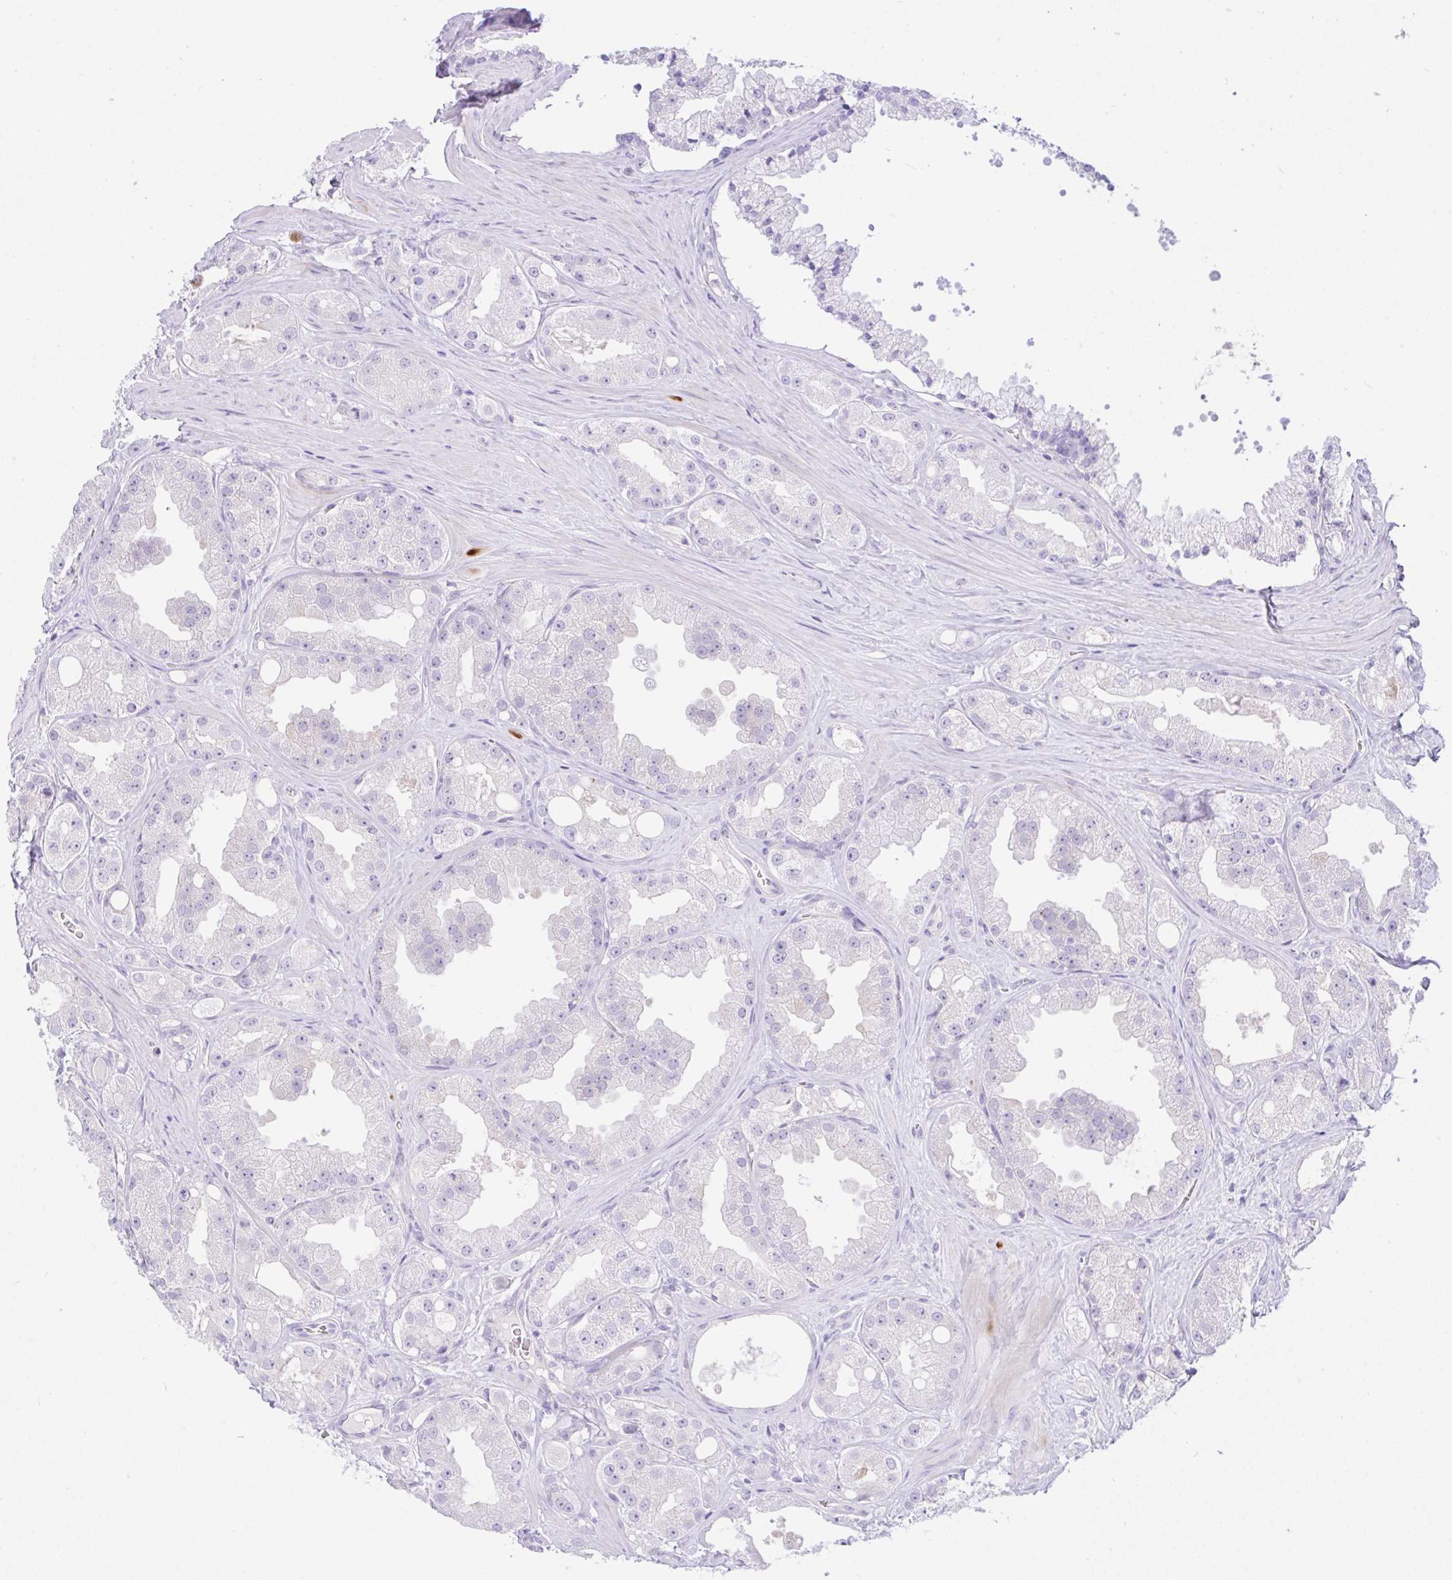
{"staining": {"intensity": "negative", "quantity": "none", "location": "none"}, "tissue": "prostate cancer", "cell_type": "Tumor cells", "image_type": "cancer", "snomed": [{"axis": "morphology", "description": "Adenocarcinoma, High grade"}, {"axis": "topography", "description": "Prostate"}], "caption": "Immunohistochemical staining of prostate high-grade adenocarcinoma exhibits no significant positivity in tumor cells.", "gene": "ZNF101", "patient": {"sex": "male", "age": 66}}